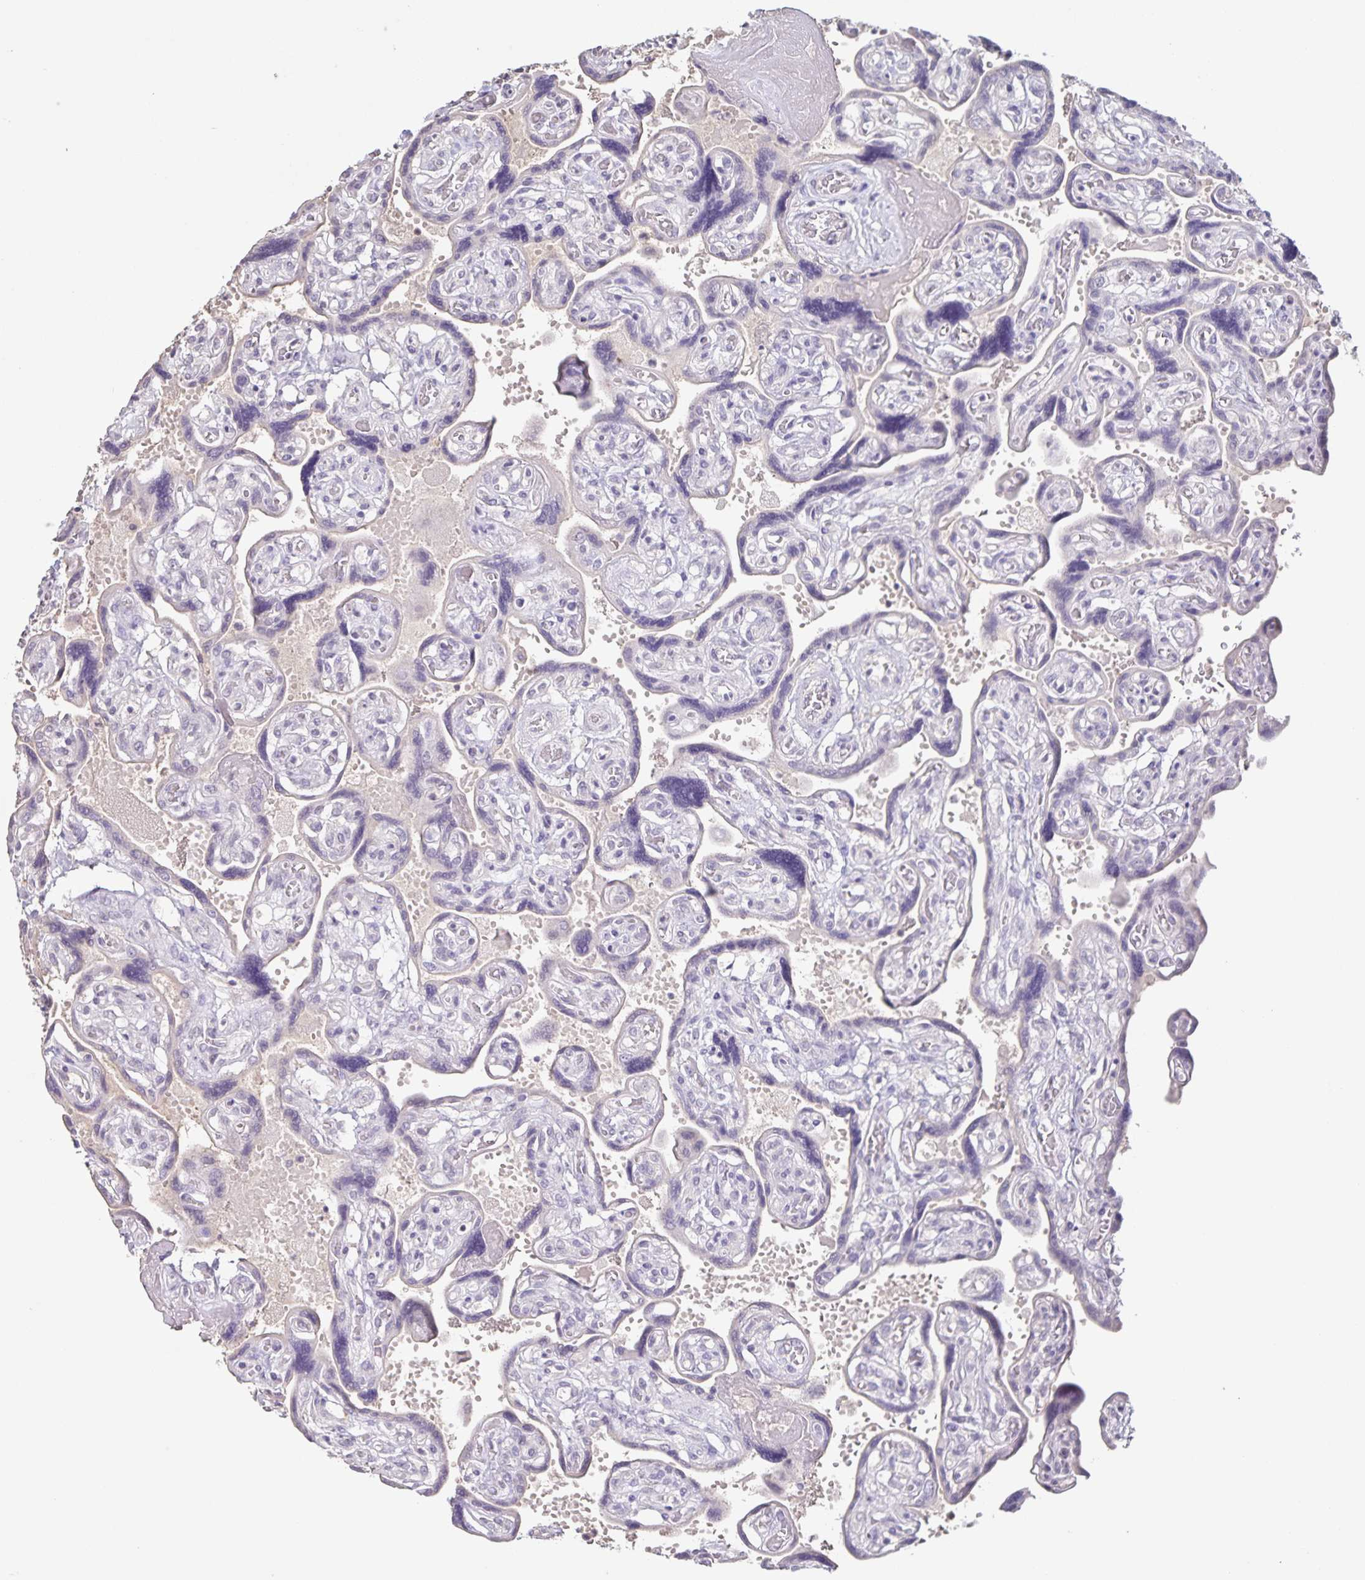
{"staining": {"intensity": "negative", "quantity": "none", "location": "none"}, "tissue": "placenta", "cell_type": "Decidual cells", "image_type": "normal", "snomed": [{"axis": "morphology", "description": "Normal tissue, NOS"}, {"axis": "topography", "description": "Placenta"}], "caption": "Protein analysis of unremarkable placenta reveals no significant positivity in decidual cells.", "gene": "INSL5", "patient": {"sex": "female", "age": 32}}